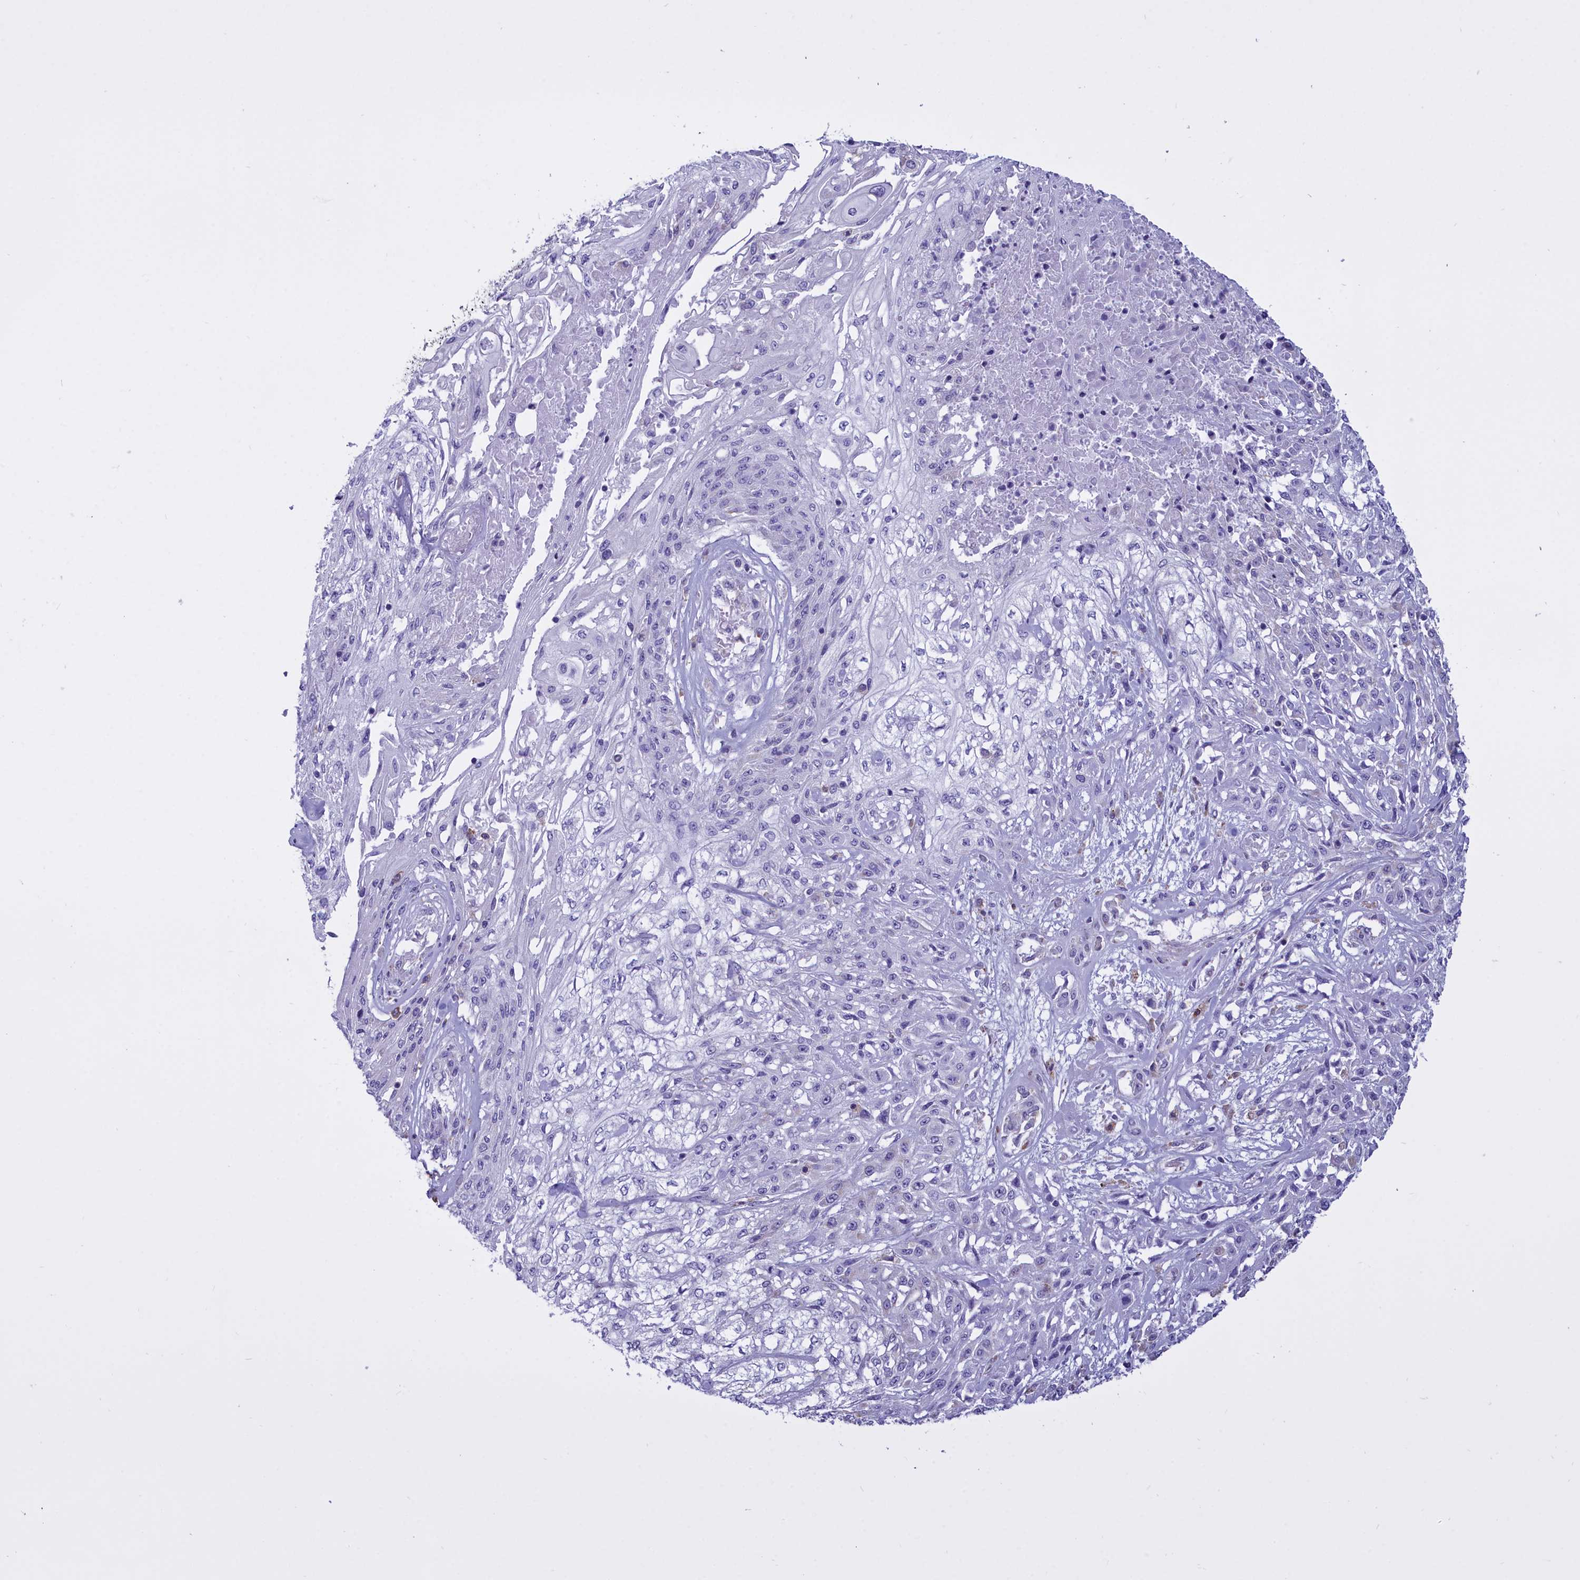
{"staining": {"intensity": "negative", "quantity": "none", "location": "none"}, "tissue": "skin cancer", "cell_type": "Tumor cells", "image_type": "cancer", "snomed": [{"axis": "morphology", "description": "Squamous cell carcinoma, NOS"}, {"axis": "morphology", "description": "Squamous cell carcinoma, metastatic, NOS"}, {"axis": "topography", "description": "Skin"}, {"axis": "topography", "description": "Lymph node"}], "caption": "The micrograph shows no significant staining in tumor cells of skin squamous cell carcinoma.", "gene": "CD5", "patient": {"sex": "male", "age": 75}}